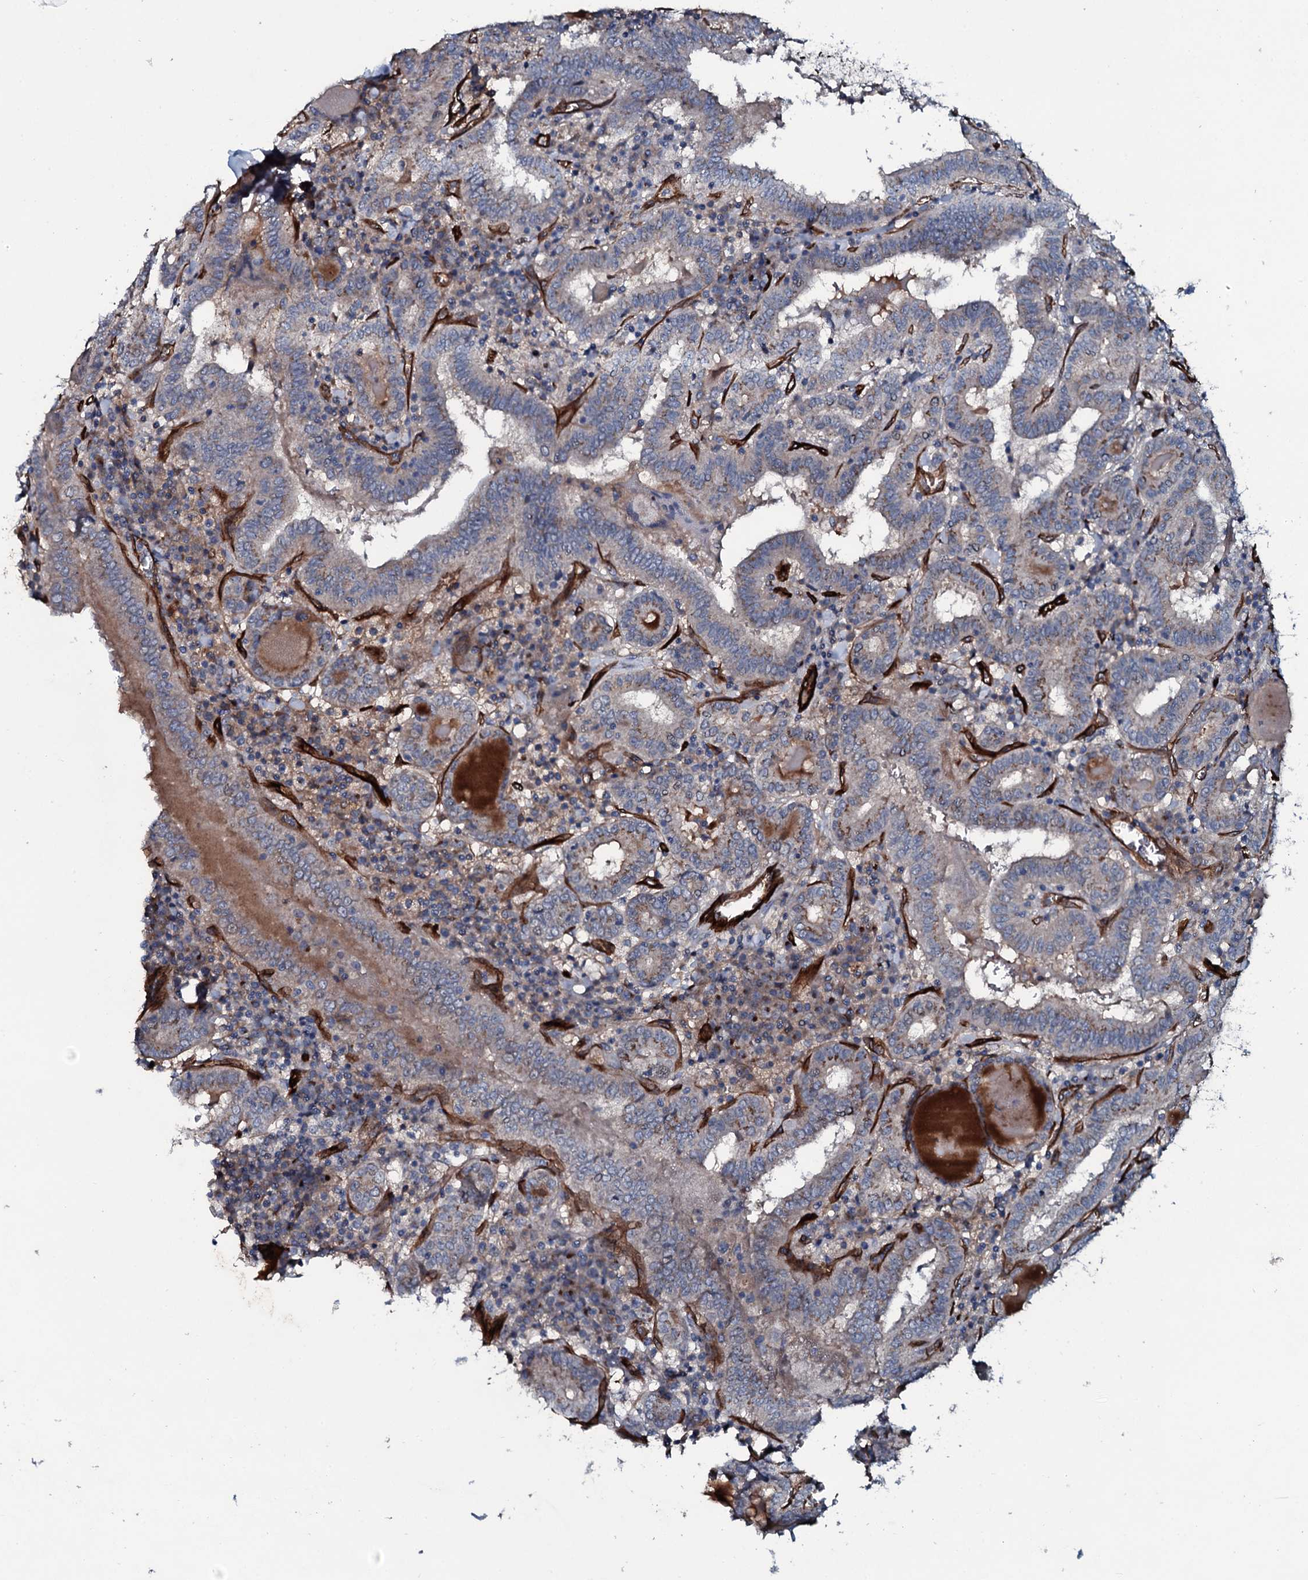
{"staining": {"intensity": "weak", "quantity": "25%-75%", "location": "cytoplasmic/membranous"}, "tissue": "thyroid cancer", "cell_type": "Tumor cells", "image_type": "cancer", "snomed": [{"axis": "morphology", "description": "Papillary adenocarcinoma, NOS"}, {"axis": "topography", "description": "Thyroid gland"}], "caption": "Weak cytoplasmic/membranous expression is present in approximately 25%-75% of tumor cells in thyroid papillary adenocarcinoma.", "gene": "CLEC14A", "patient": {"sex": "female", "age": 72}}